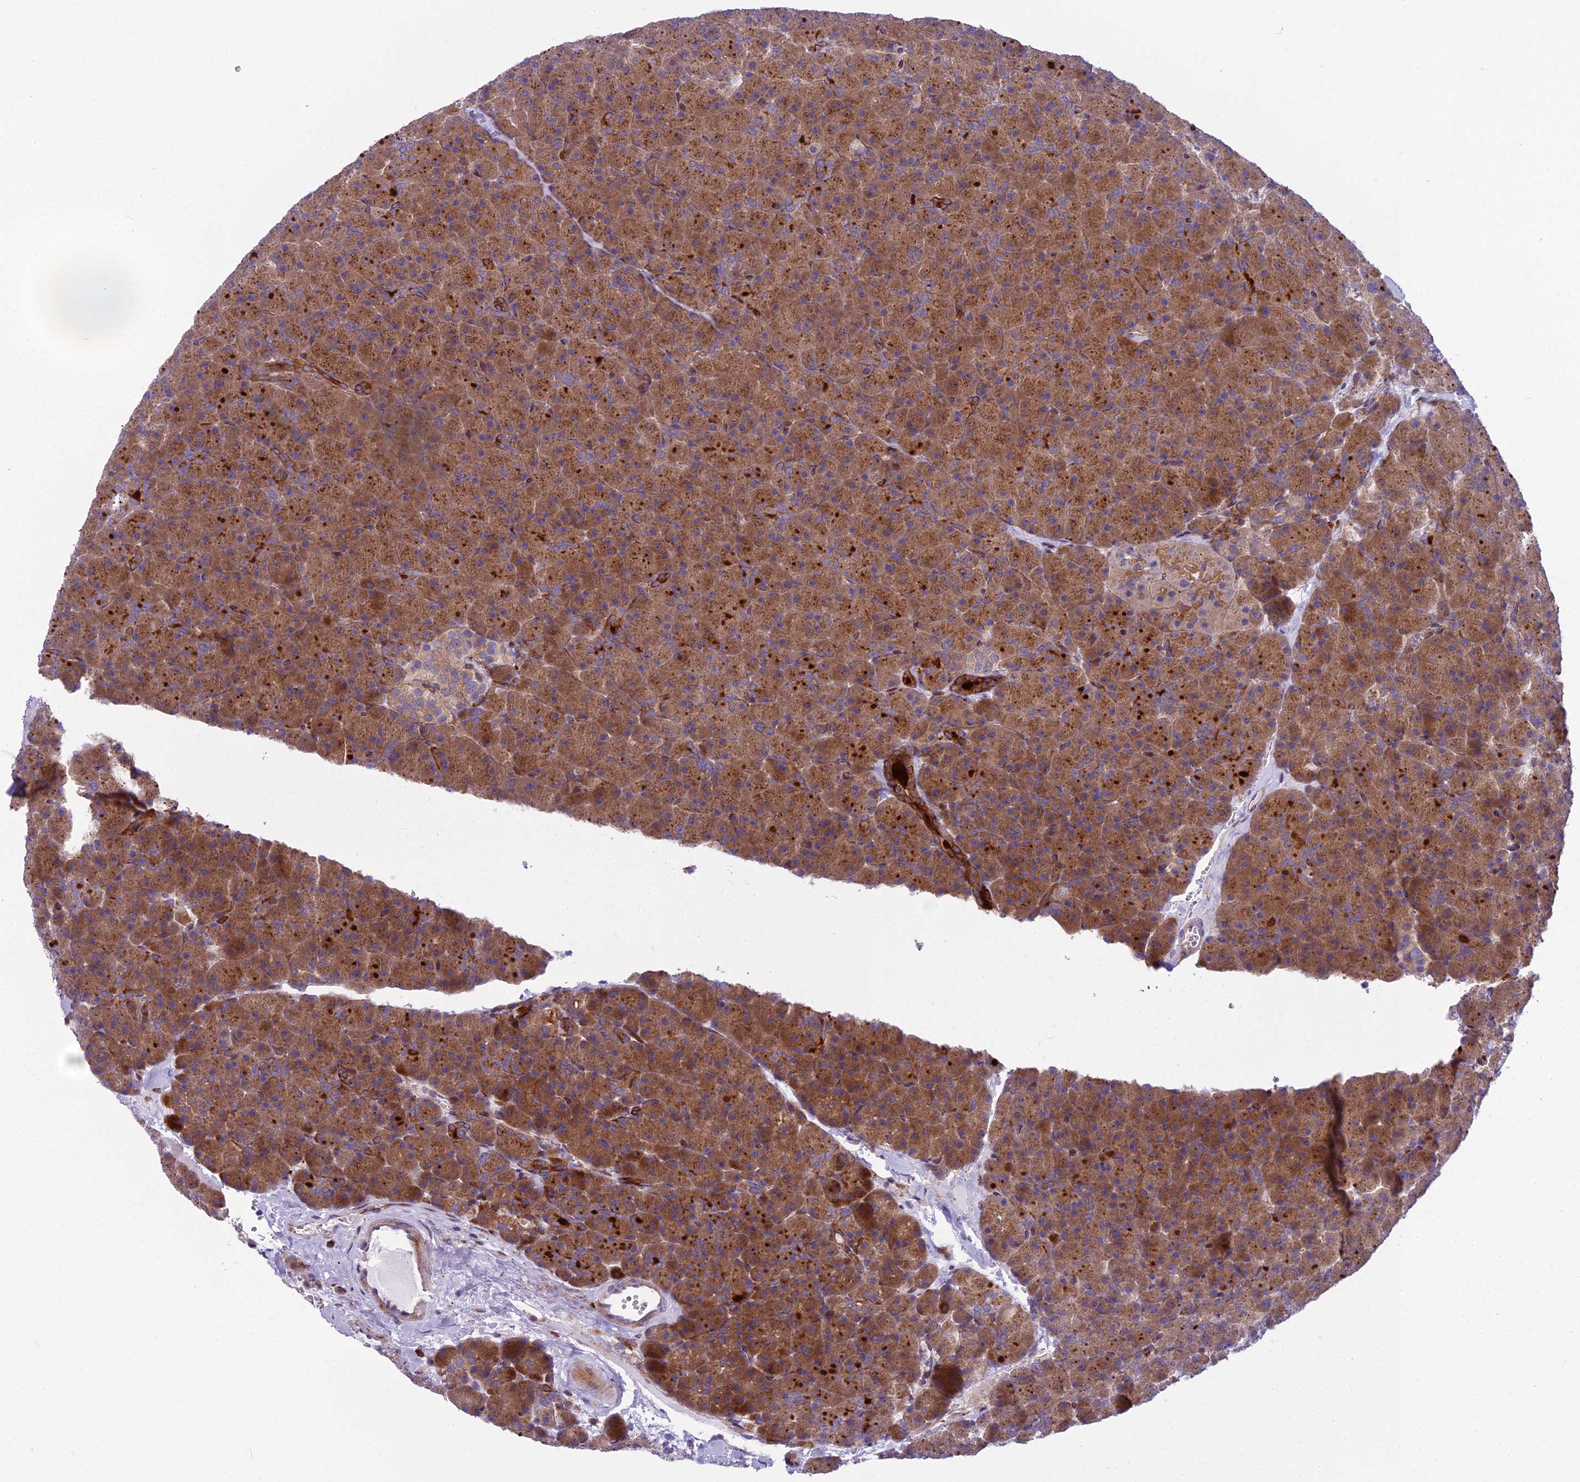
{"staining": {"intensity": "moderate", "quantity": ">75%", "location": "cytoplasmic/membranous"}, "tissue": "pancreas", "cell_type": "Exocrine glandular cells", "image_type": "normal", "snomed": [{"axis": "morphology", "description": "Normal tissue, NOS"}, {"axis": "topography", "description": "Pancreas"}], "caption": "The micrograph exhibits immunohistochemical staining of unremarkable pancreas. There is moderate cytoplasmic/membranous positivity is identified in approximately >75% of exocrine glandular cells.", "gene": "PCDHB14", "patient": {"sex": "male", "age": 36}}